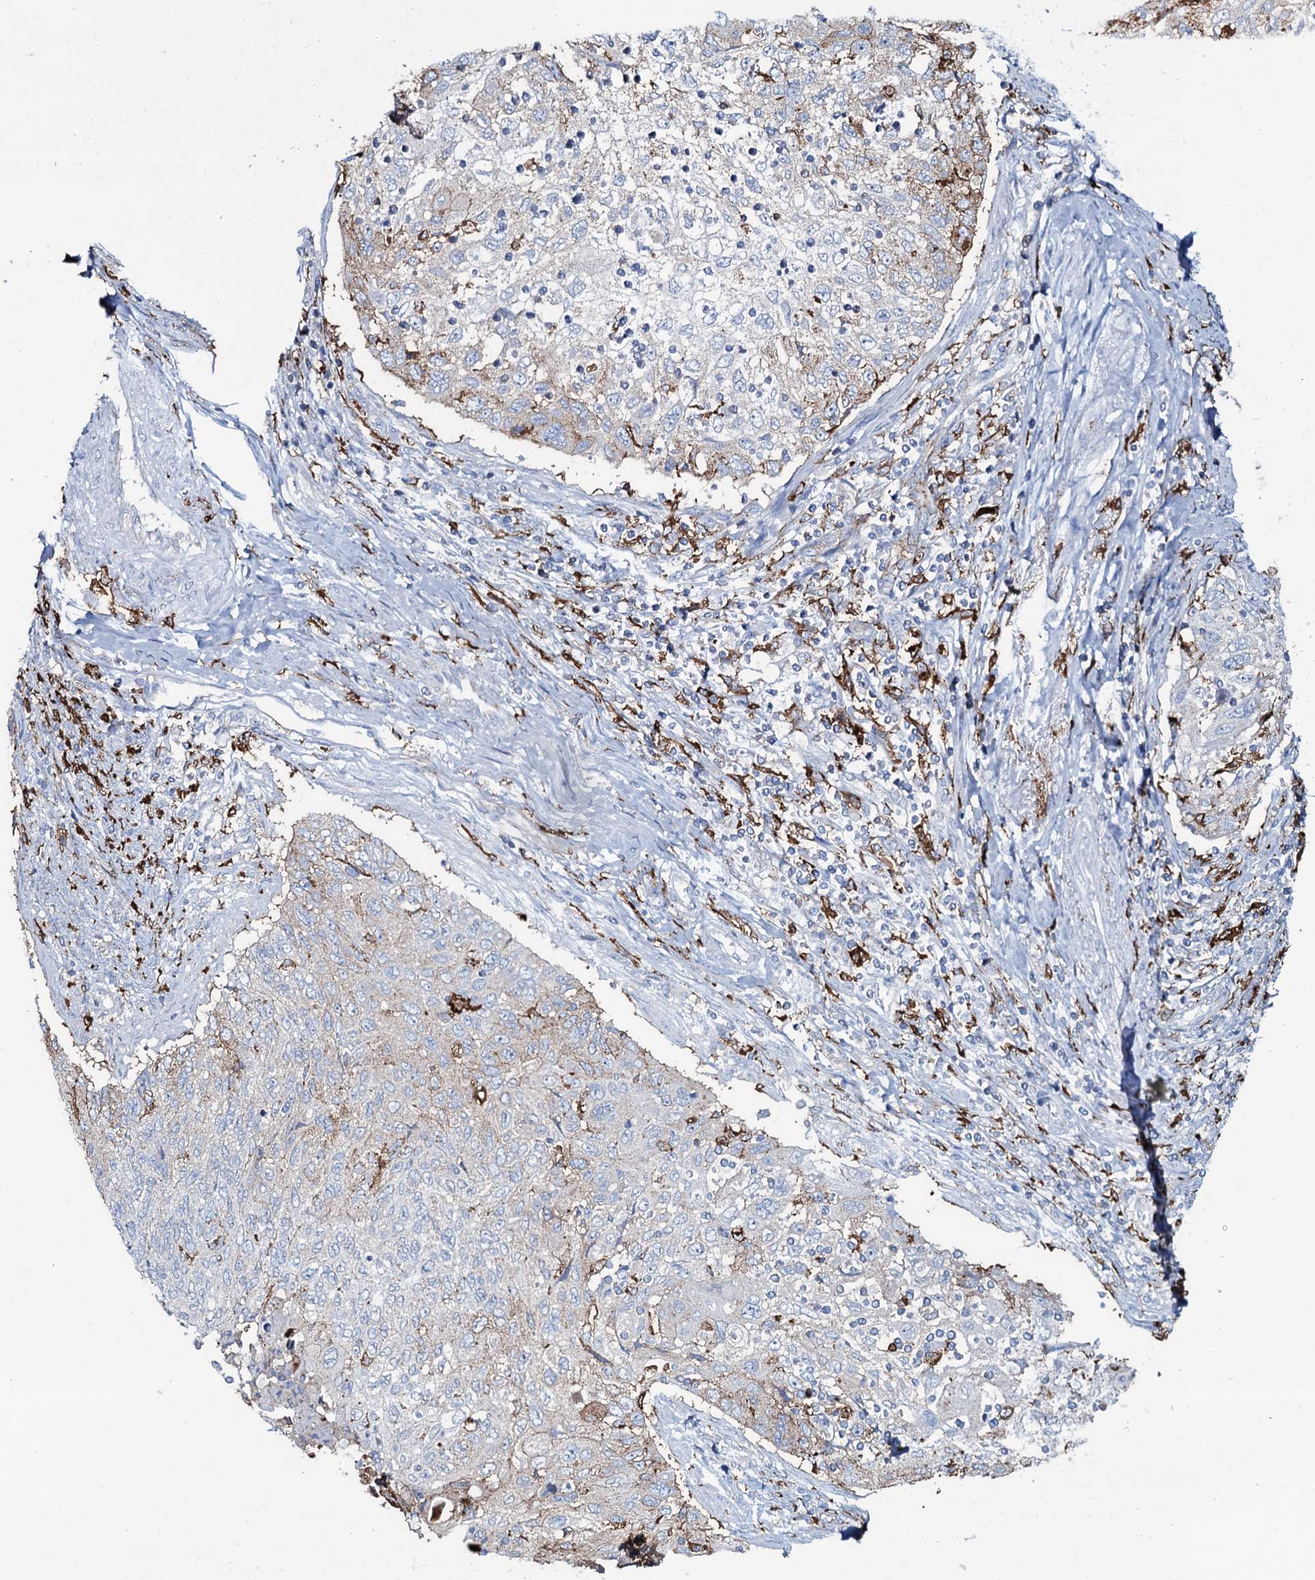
{"staining": {"intensity": "moderate", "quantity": "<25%", "location": "cytoplasmic/membranous"}, "tissue": "cervical cancer", "cell_type": "Tumor cells", "image_type": "cancer", "snomed": [{"axis": "morphology", "description": "Squamous cell carcinoma, NOS"}, {"axis": "topography", "description": "Cervix"}], "caption": "Immunohistochemical staining of squamous cell carcinoma (cervical) exhibits low levels of moderate cytoplasmic/membranous protein positivity in approximately <25% of tumor cells. The protein of interest is shown in brown color, while the nuclei are stained blue.", "gene": "OSBPL2", "patient": {"sex": "female", "age": 70}}